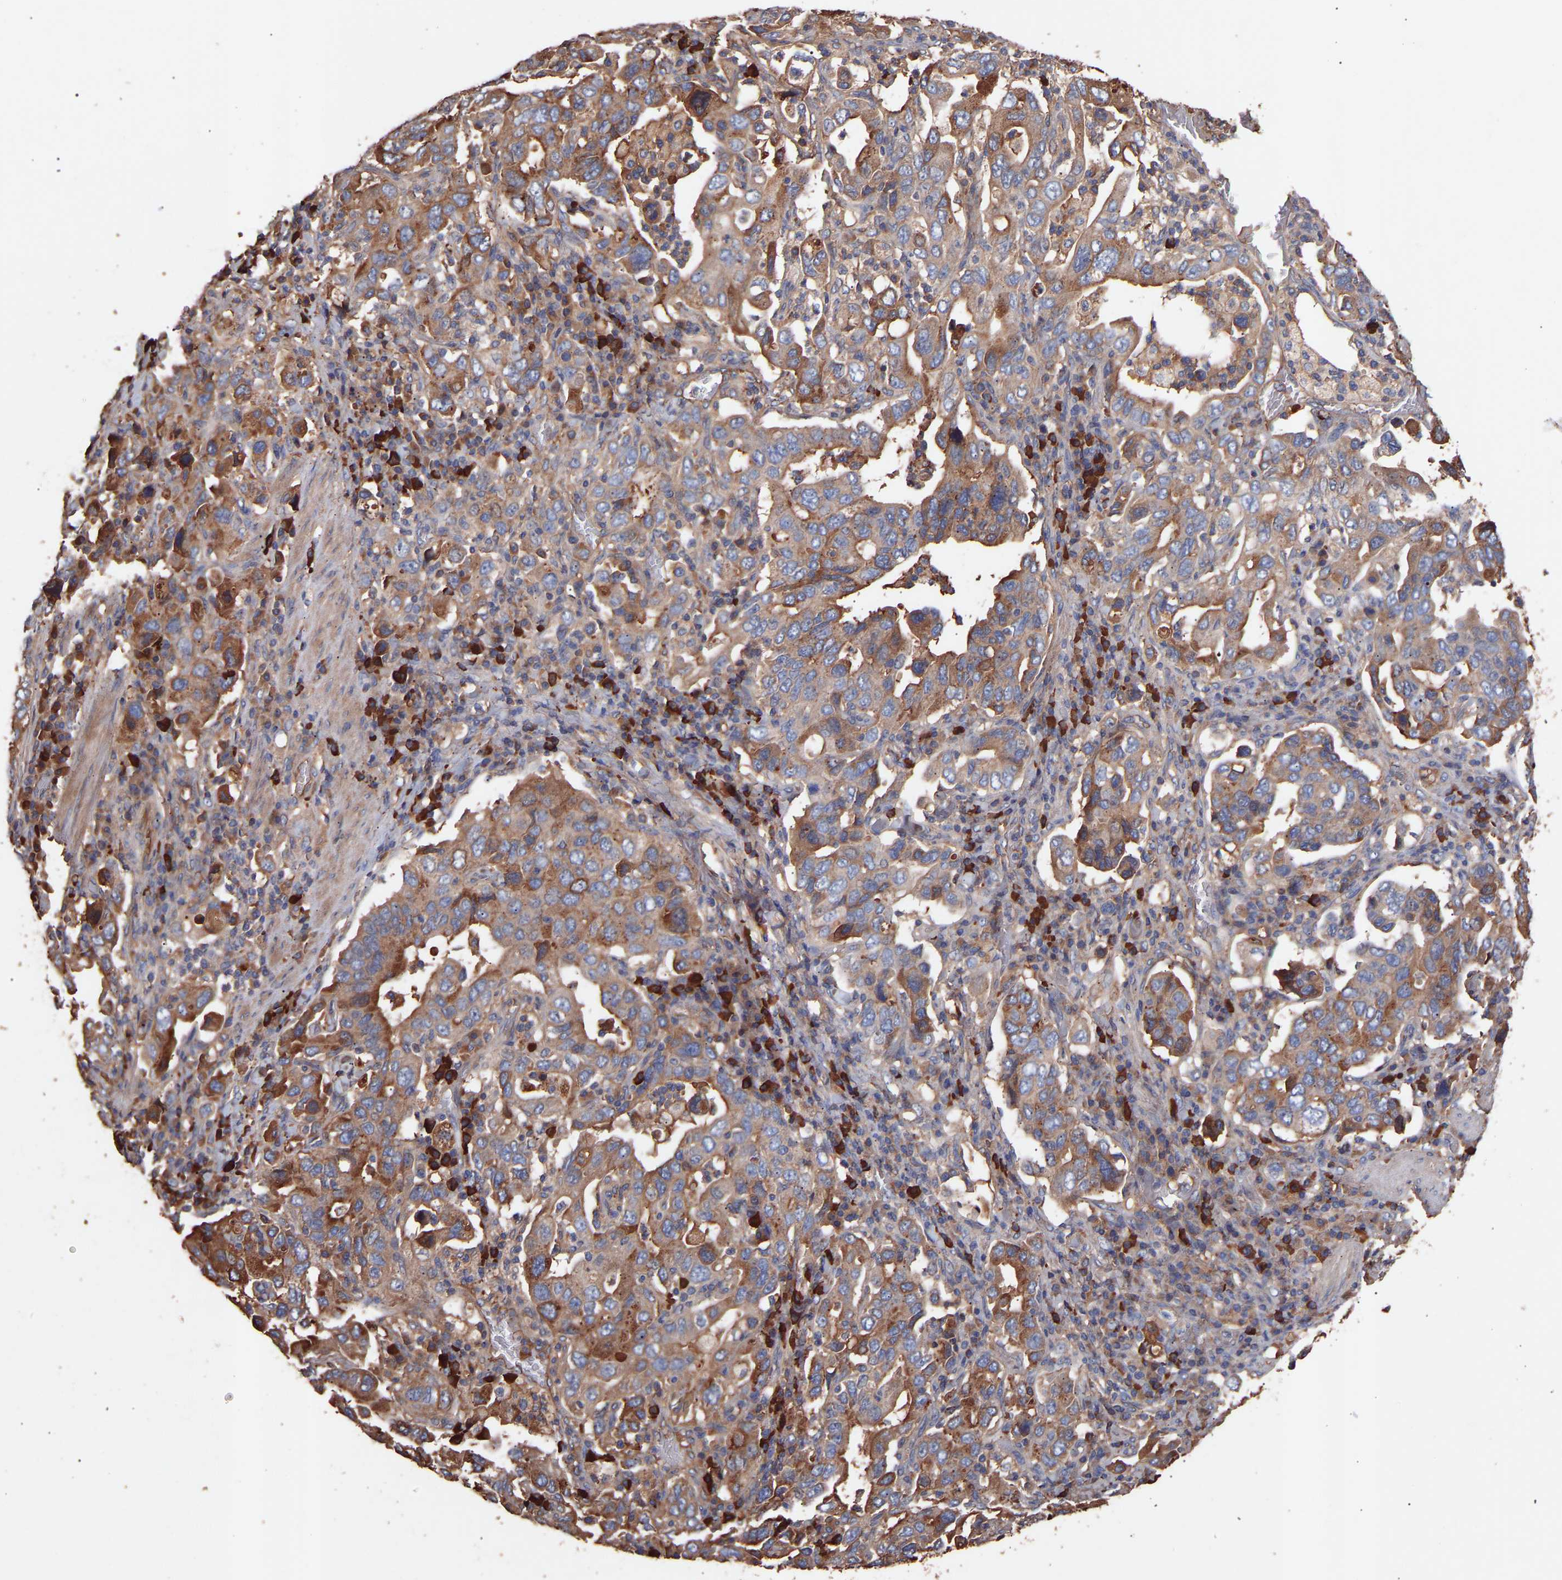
{"staining": {"intensity": "moderate", "quantity": ">75%", "location": "cytoplasmic/membranous"}, "tissue": "stomach cancer", "cell_type": "Tumor cells", "image_type": "cancer", "snomed": [{"axis": "morphology", "description": "Adenocarcinoma, NOS"}, {"axis": "topography", "description": "Stomach, upper"}], "caption": "Stomach cancer (adenocarcinoma) stained with a protein marker displays moderate staining in tumor cells.", "gene": "TMEM268", "patient": {"sex": "male", "age": 62}}